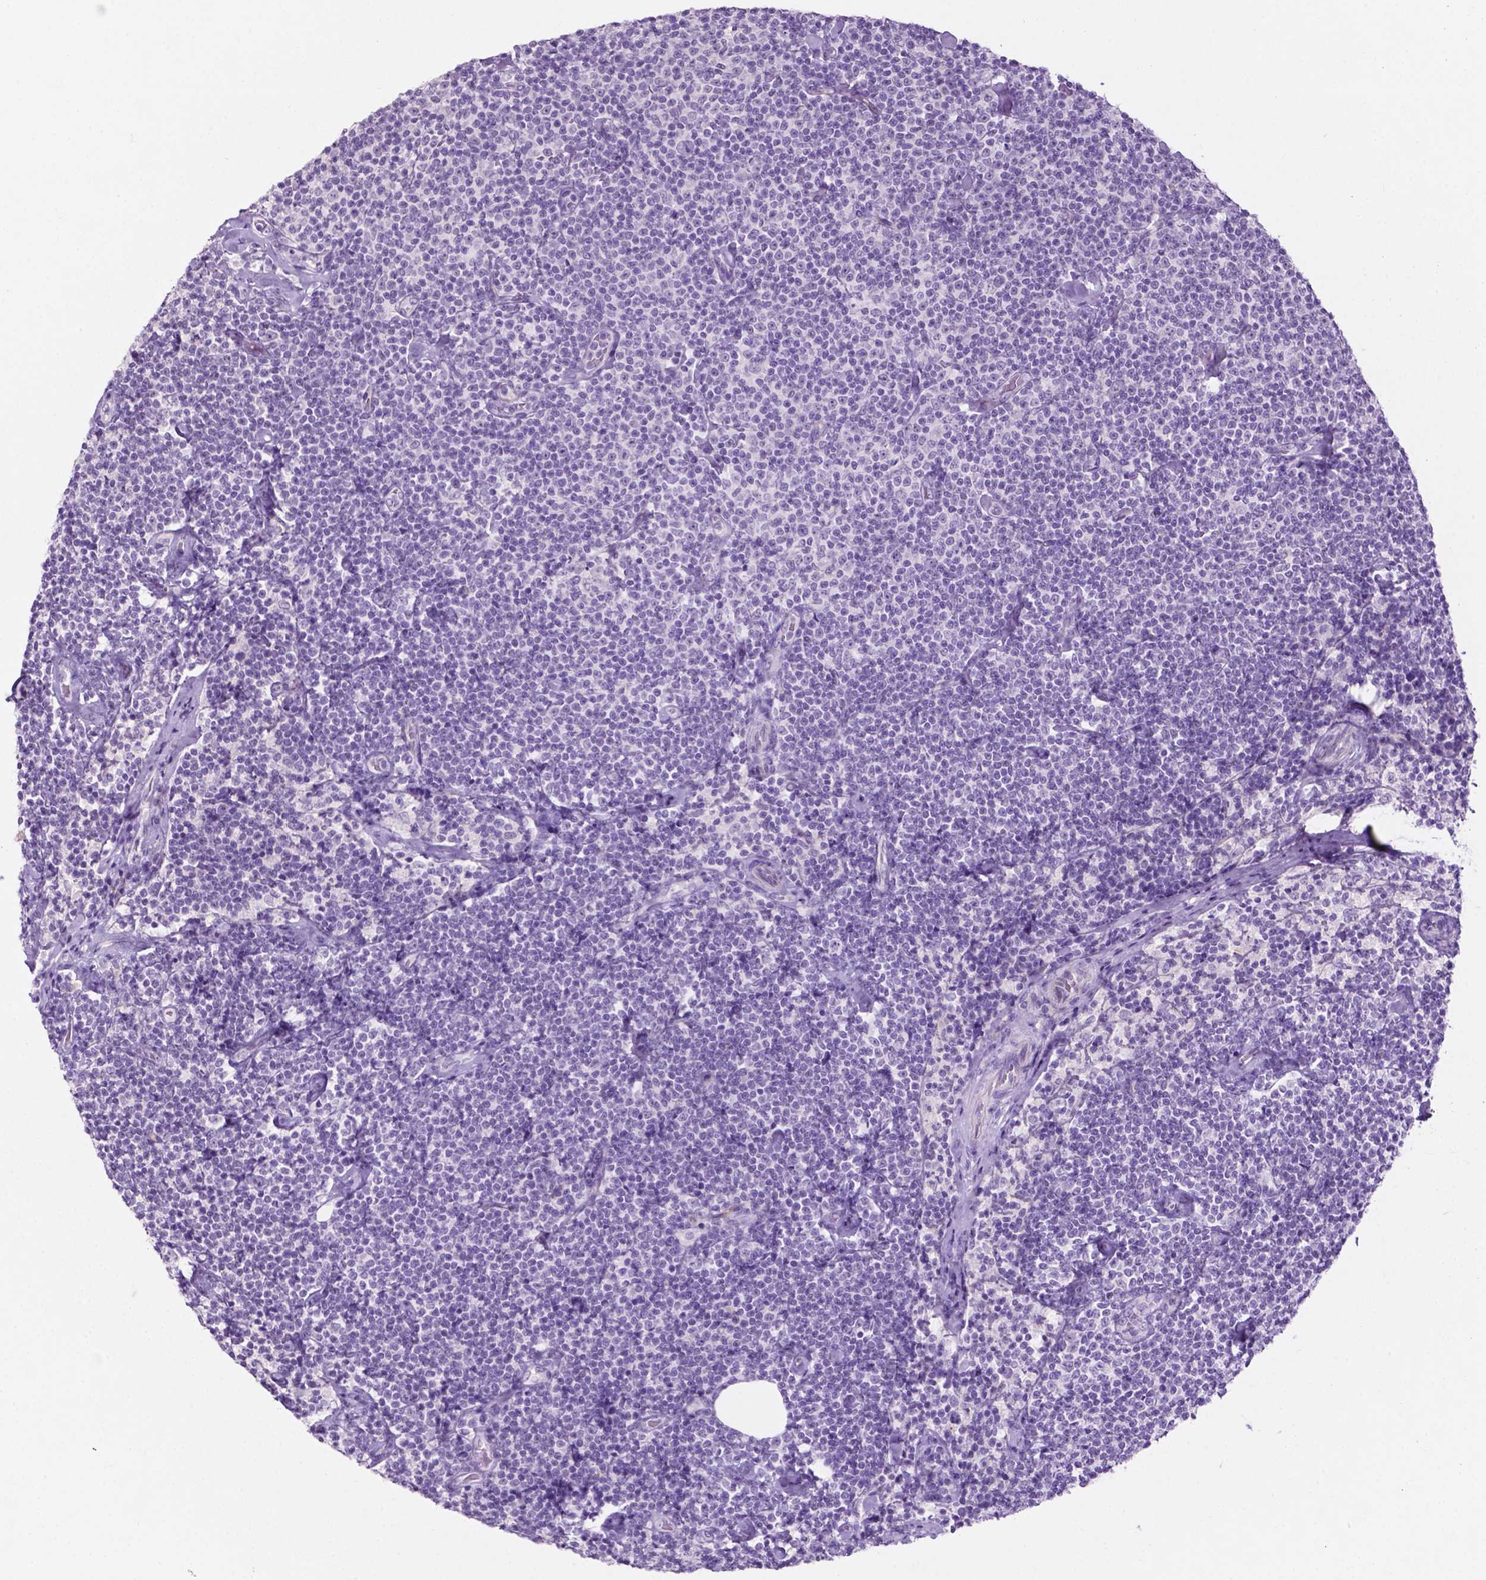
{"staining": {"intensity": "negative", "quantity": "none", "location": "none"}, "tissue": "lymphoma", "cell_type": "Tumor cells", "image_type": "cancer", "snomed": [{"axis": "morphology", "description": "Malignant lymphoma, non-Hodgkin's type, Low grade"}, {"axis": "topography", "description": "Lymph node"}], "caption": "The IHC photomicrograph has no significant staining in tumor cells of lymphoma tissue.", "gene": "PHGR1", "patient": {"sex": "male", "age": 81}}